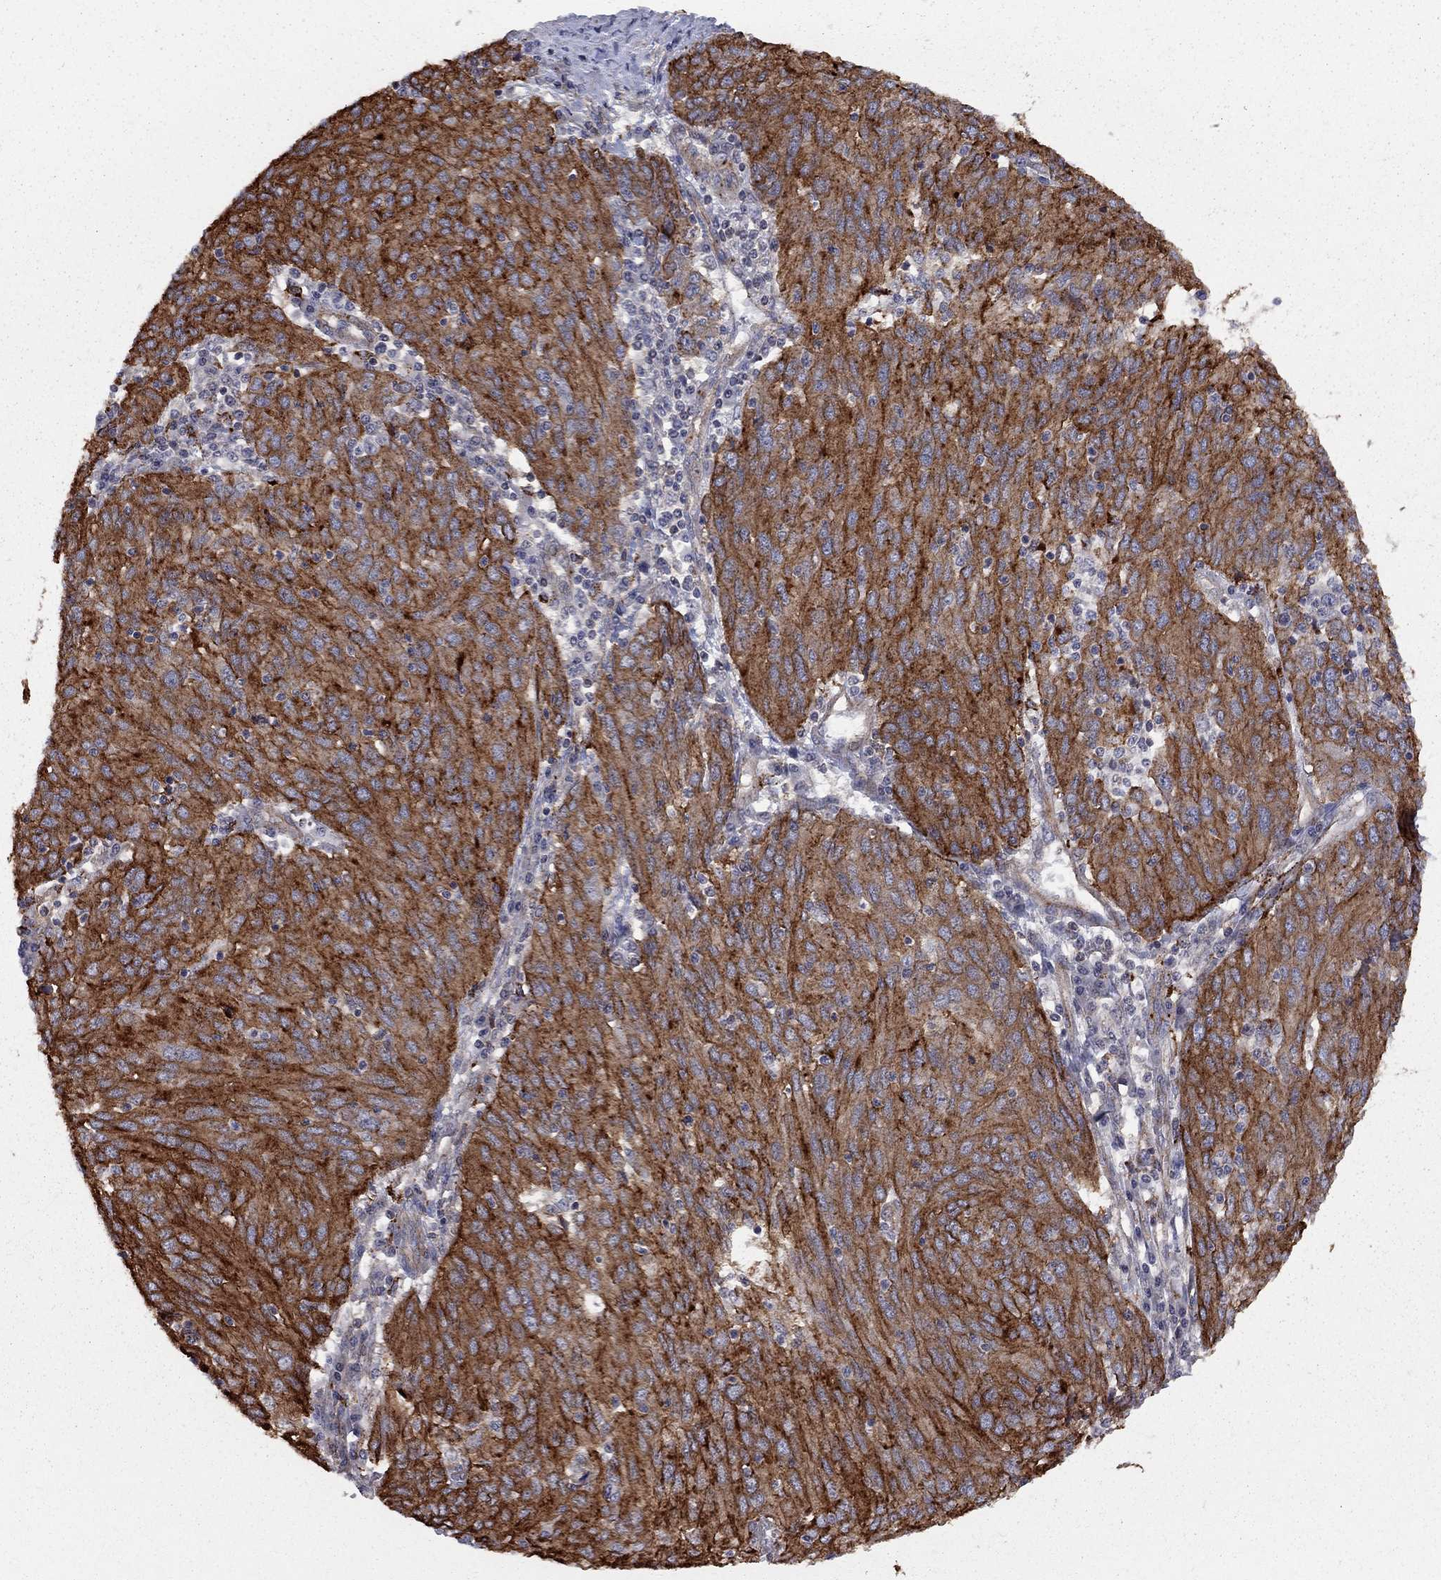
{"staining": {"intensity": "strong", "quantity": ">75%", "location": "cytoplasmic/membranous"}, "tissue": "ovarian cancer", "cell_type": "Tumor cells", "image_type": "cancer", "snomed": [{"axis": "morphology", "description": "Carcinoma, endometroid"}, {"axis": "topography", "description": "Ovary"}], "caption": "This histopathology image exhibits IHC staining of human ovarian cancer, with high strong cytoplasmic/membranous expression in approximately >75% of tumor cells.", "gene": "RASEF", "patient": {"sex": "female", "age": 50}}